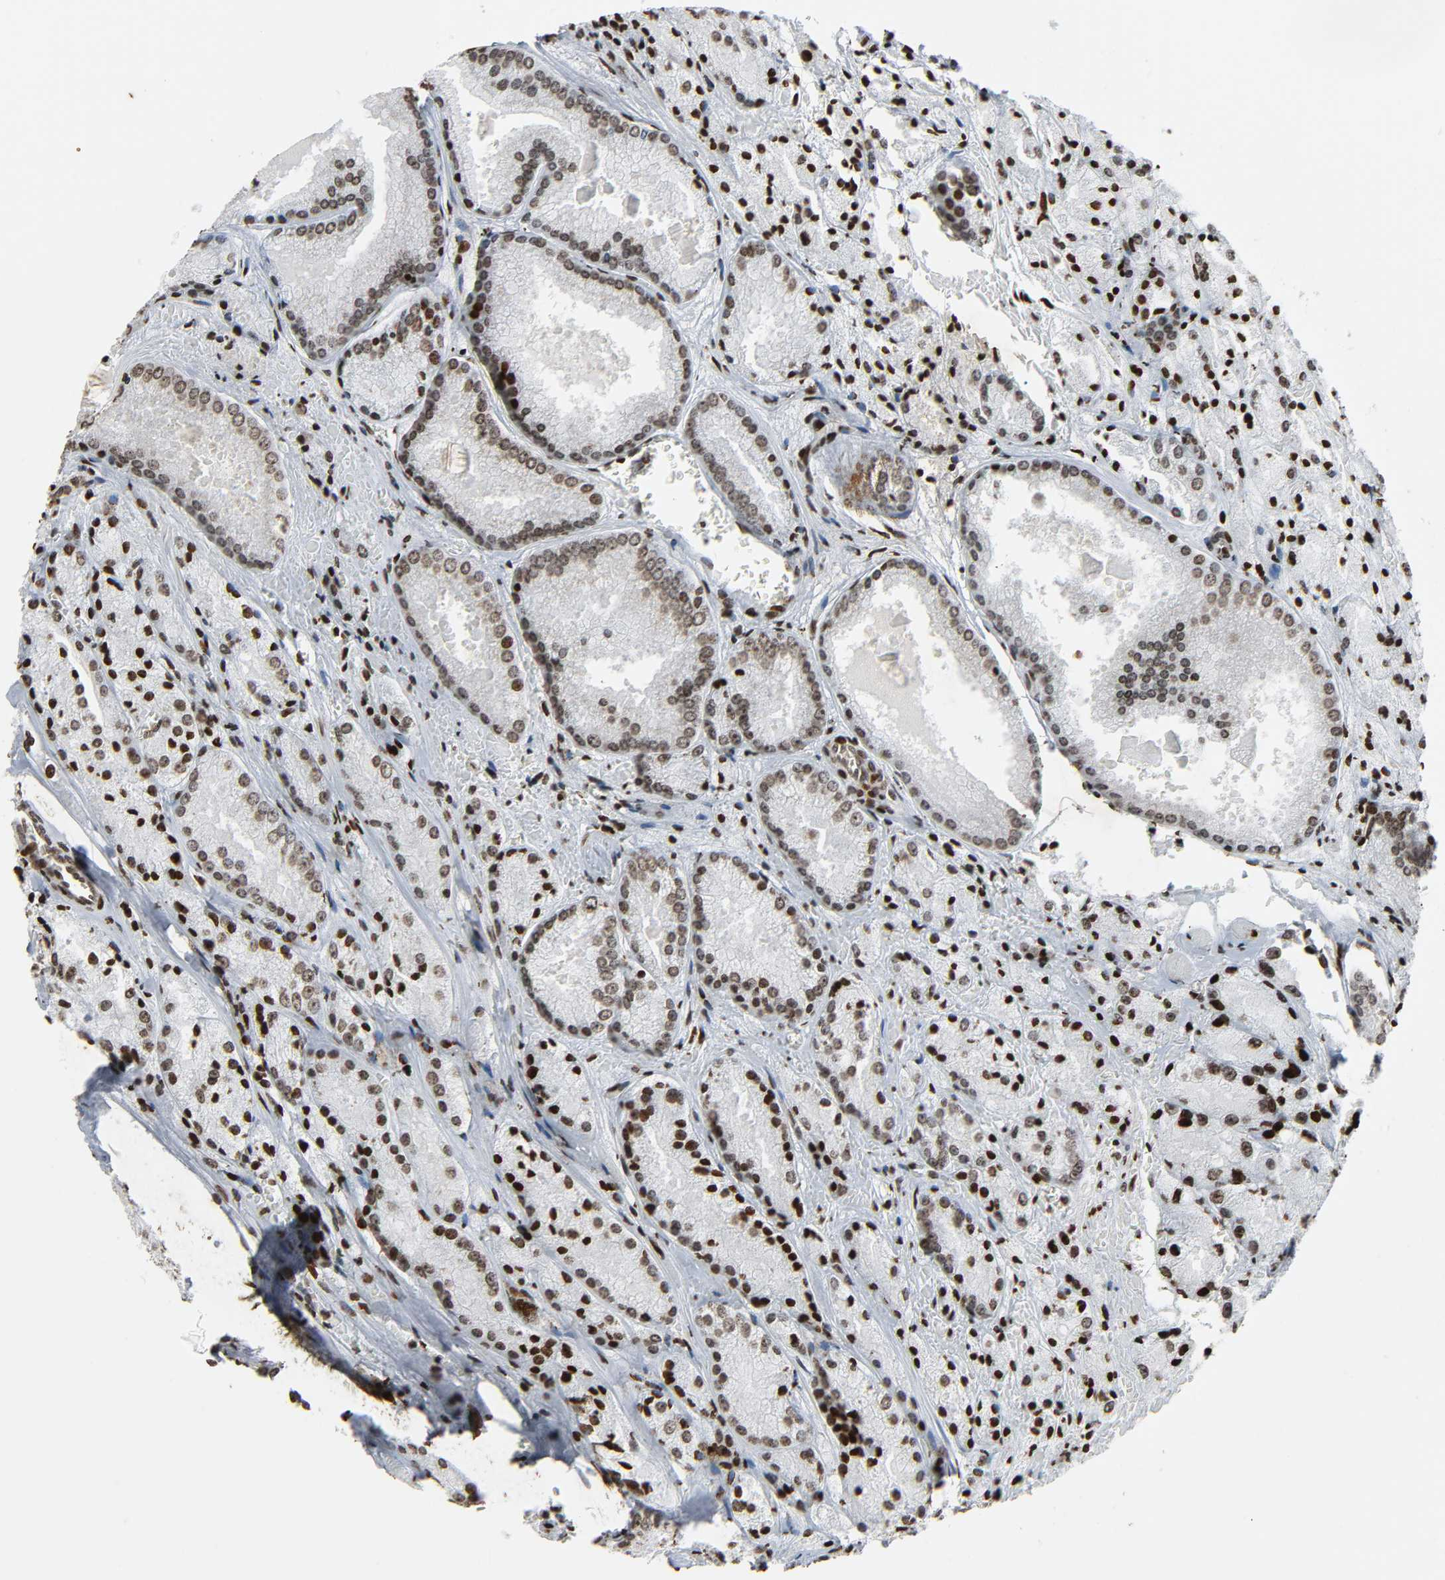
{"staining": {"intensity": "strong", "quantity": "25%-75%", "location": "nuclear"}, "tissue": "prostate cancer", "cell_type": "Tumor cells", "image_type": "cancer", "snomed": [{"axis": "morphology", "description": "Adenocarcinoma, Low grade"}, {"axis": "topography", "description": "Prostate"}], "caption": "Adenocarcinoma (low-grade) (prostate) stained with a brown dye exhibits strong nuclear positive staining in approximately 25%-75% of tumor cells.", "gene": "RXRA", "patient": {"sex": "male", "age": 64}}